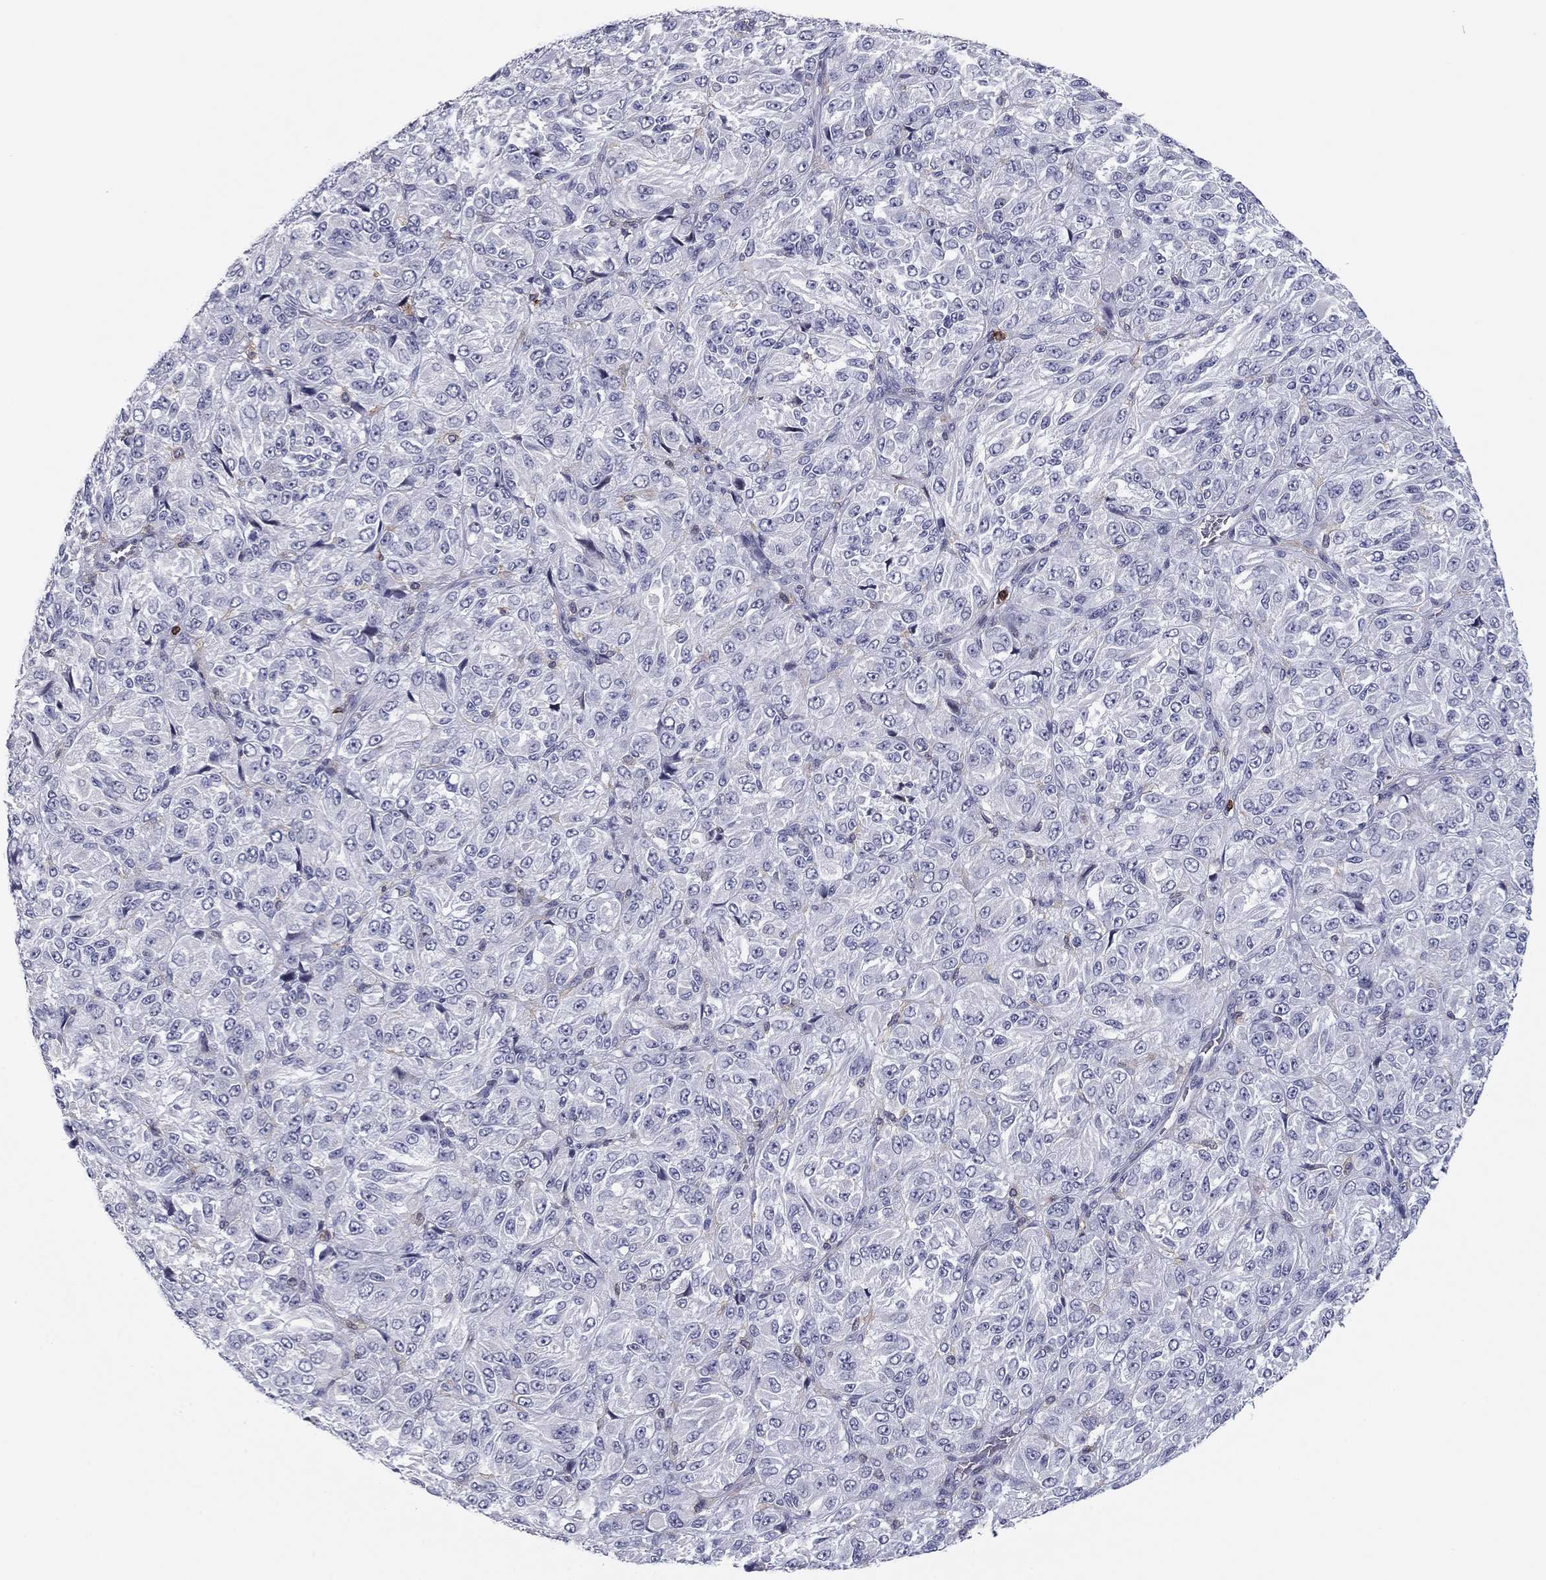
{"staining": {"intensity": "negative", "quantity": "none", "location": "none"}, "tissue": "melanoma", "cell_type": "Tumor cells", "image_type": "cancer", "snomed": [{"axis": "morphology", "description": "Malignant melanoma, Metastatic site"}, {"axis": "topography", "description": "Brain"}], "caption": "There is no significant positivity in tumor cells of malignant melanoma (metastatic site).", "gene": "ARHGAP27", "patient": {"sex": "female", "age": 56}}